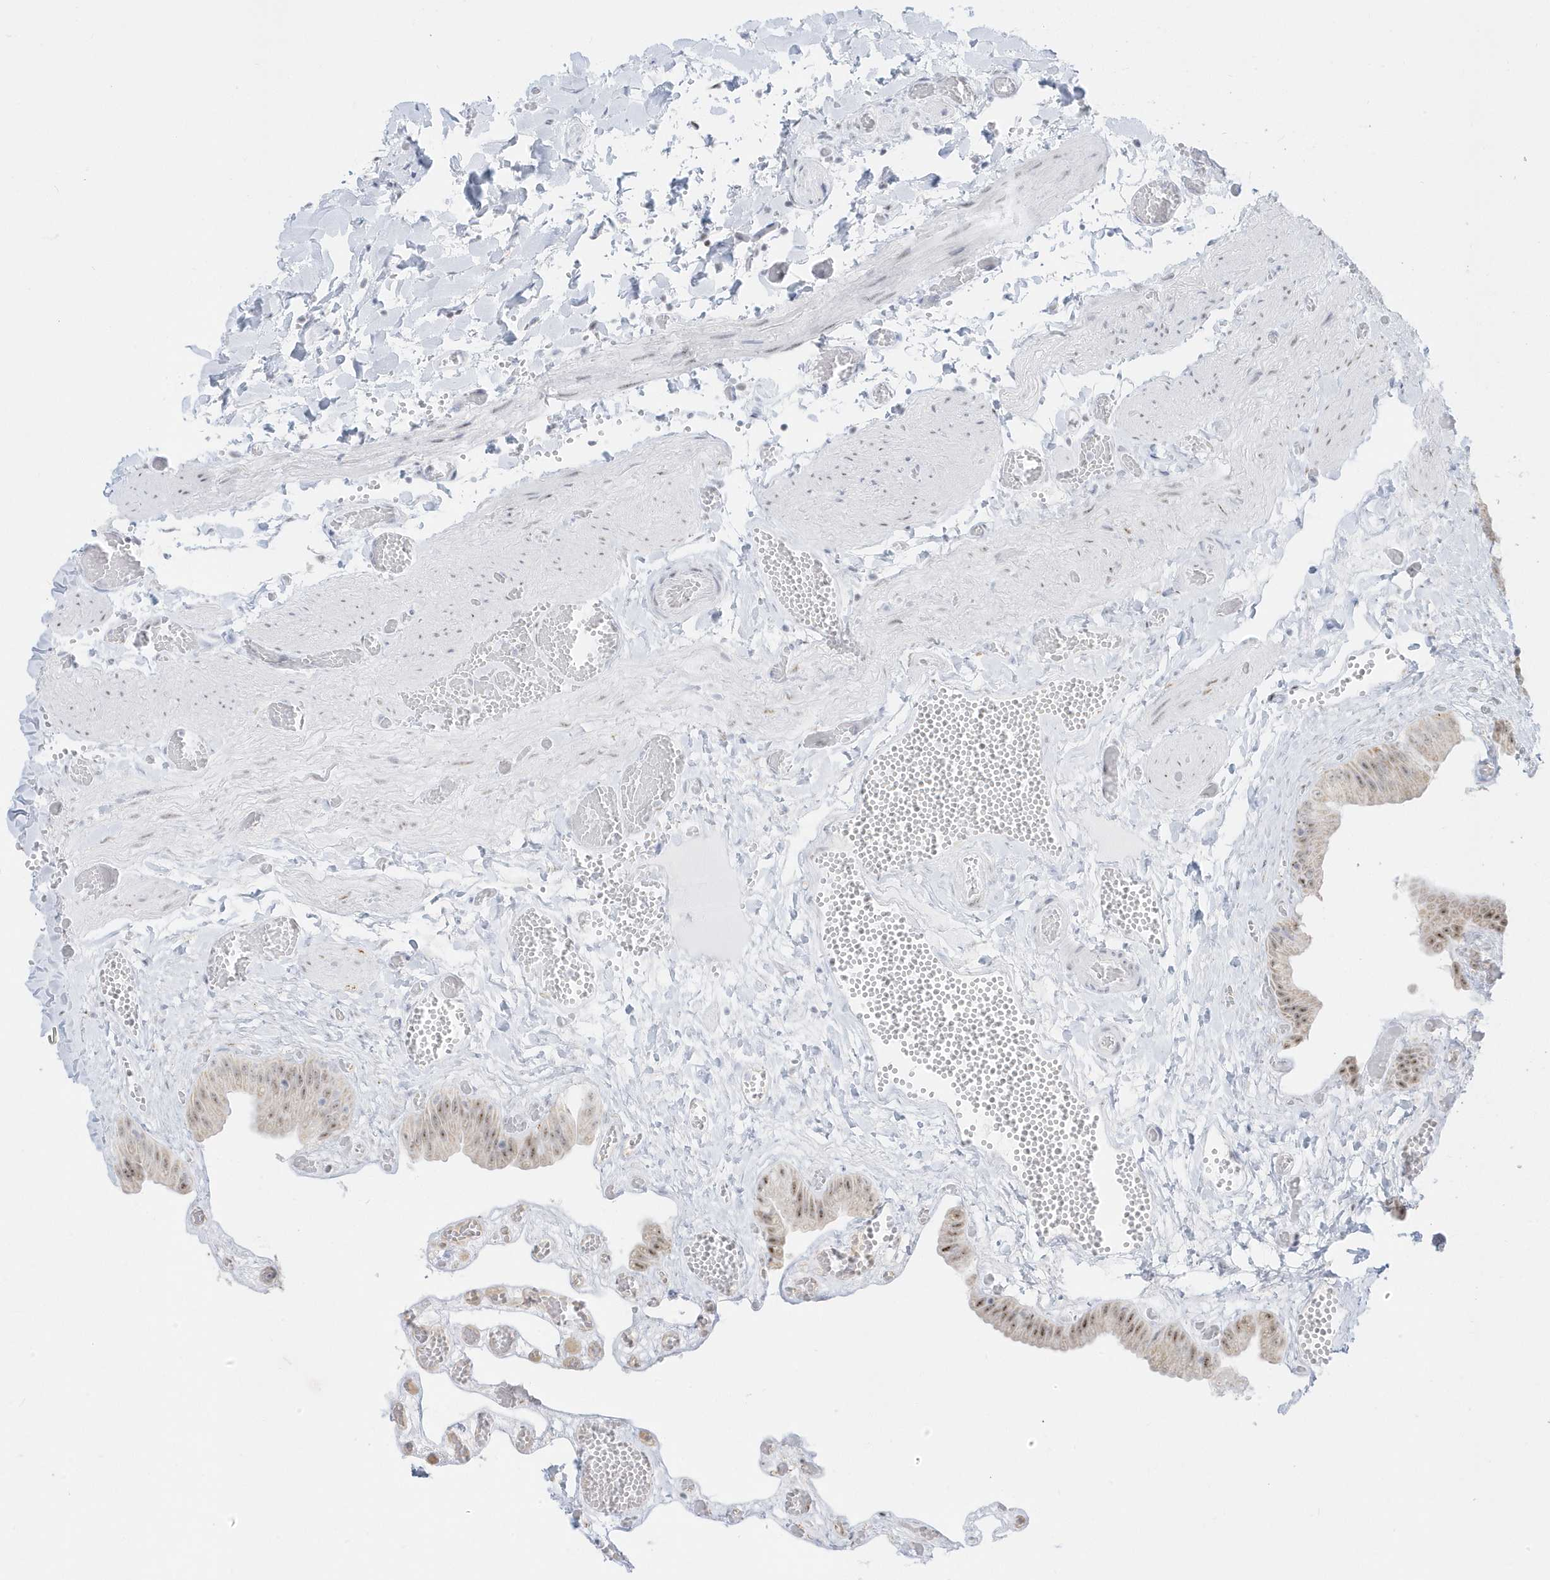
{"staining": {"intensity": "moderate", "quantity": ">75%", "location": "nuclear"}, "tissue": "gallbladder", "cell_type": "Glandular cells", "image_type": "normal", "snomed": [{"axis": "morphology", "description": "Normal tissue, NOS"}, {"axis": "topography", "description": "Gallbladder"}], "caption": "Glandular cells reveal medium levels of moderate nuclear positivity in approximately >75% of cells in unremarkable human gallbladder. (DAB IHC with brightfield microscopy, high magnification).", "gene": "PLEKHN1", "patient": {"sex": "female", "age": 64}}